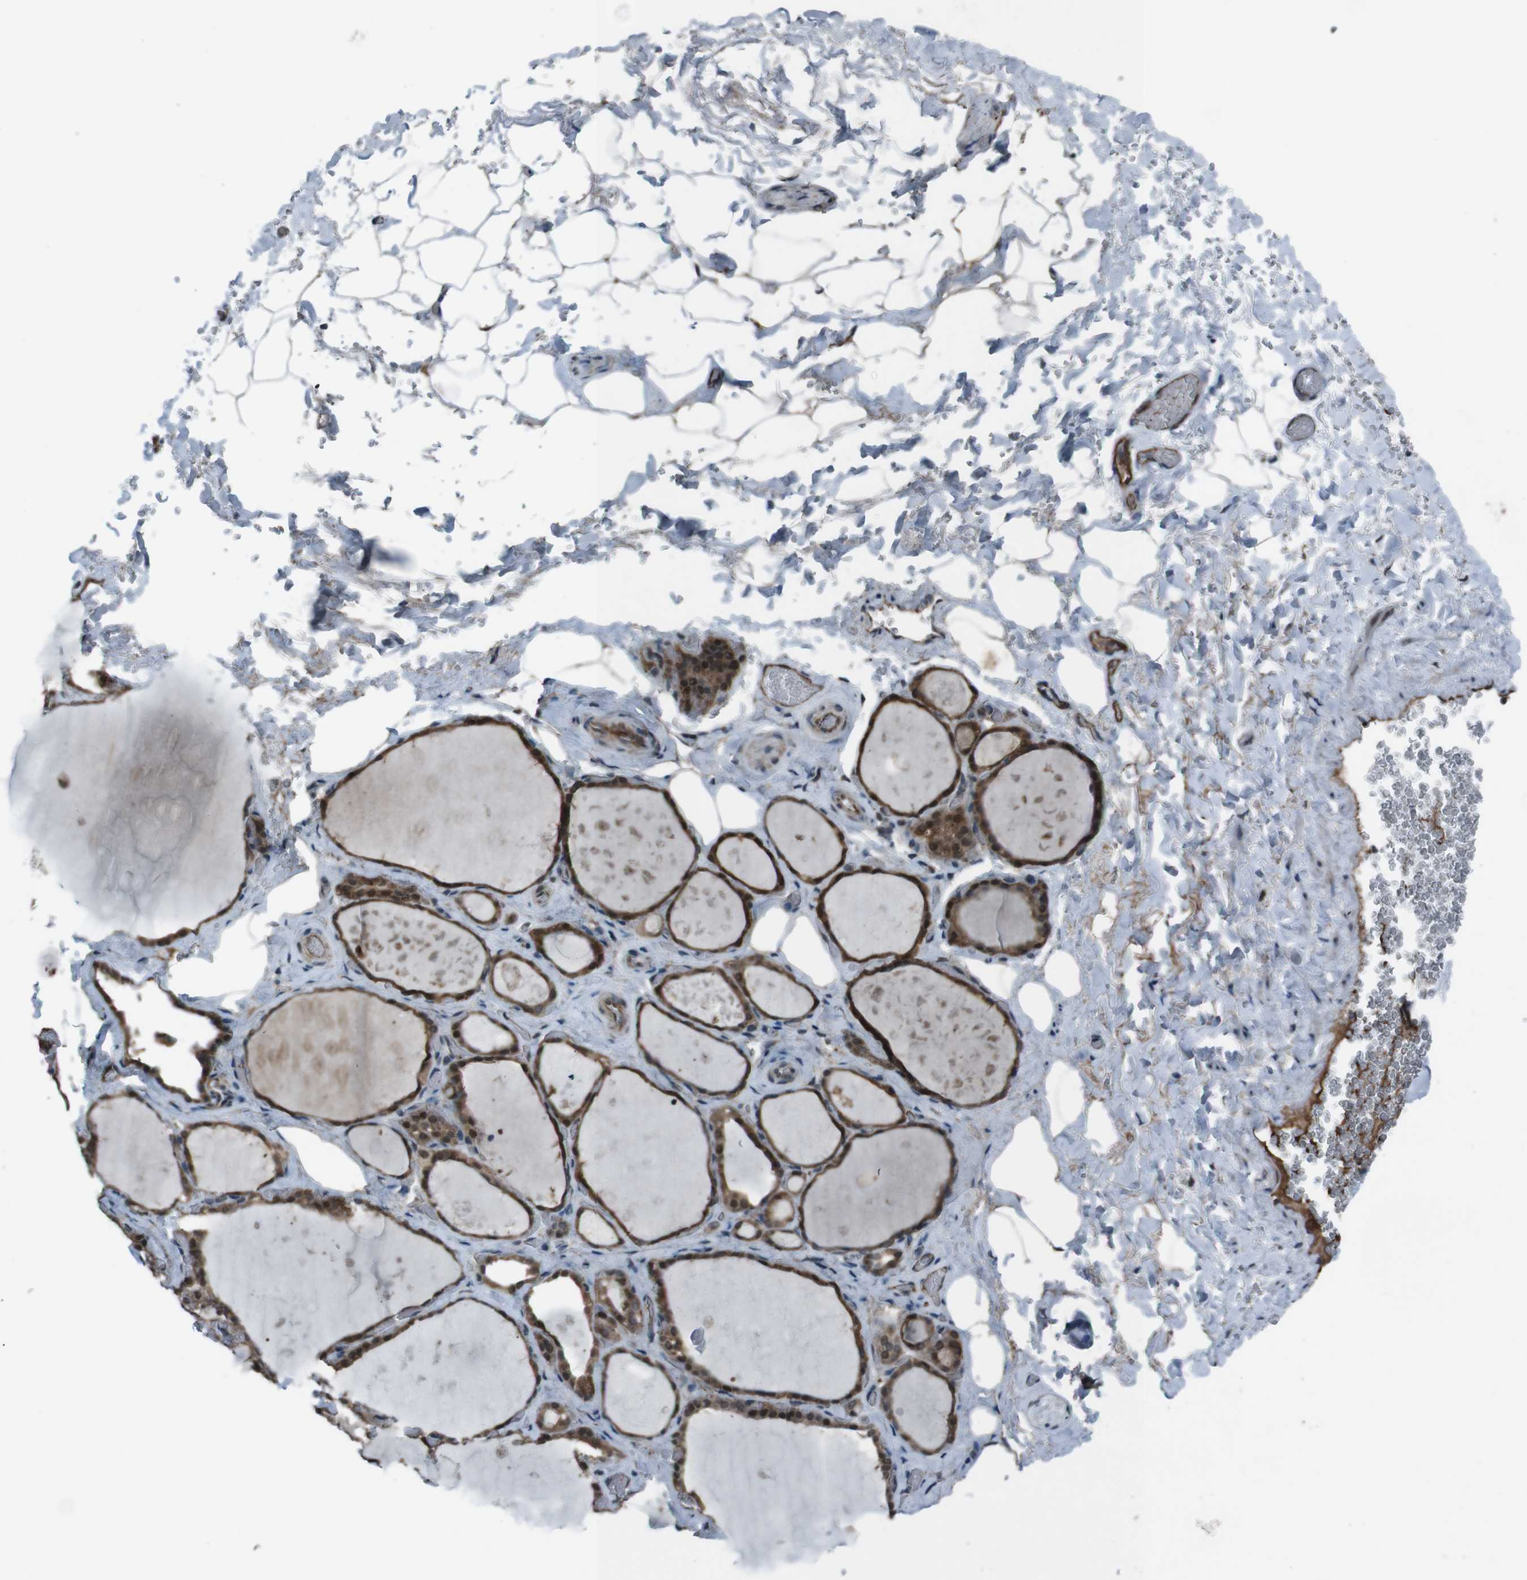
{"staining": {"intensity": "strong", "quantity": ">75%", "location": "cytoplasmic/membranous,nuclear"}, "tissue": "thyroid gland", "cell_type": "Glandular cells", "image_type": "normal", "snomed": [{"axis": "morphology", "description": "Normal tissue, NOS"}, {"axis": "topography", "description": "Thyroid gland"}], "caption": "Thyroid gland stained with DAB (3,3'-diaminobenzidine) IHC reveals high levels of strong cytoplasmic/membranous,nuclear expression in approximately >75% of glandular cells.", "gene": "SS18L1", "patient": {"sex": "male", "age": 61}}